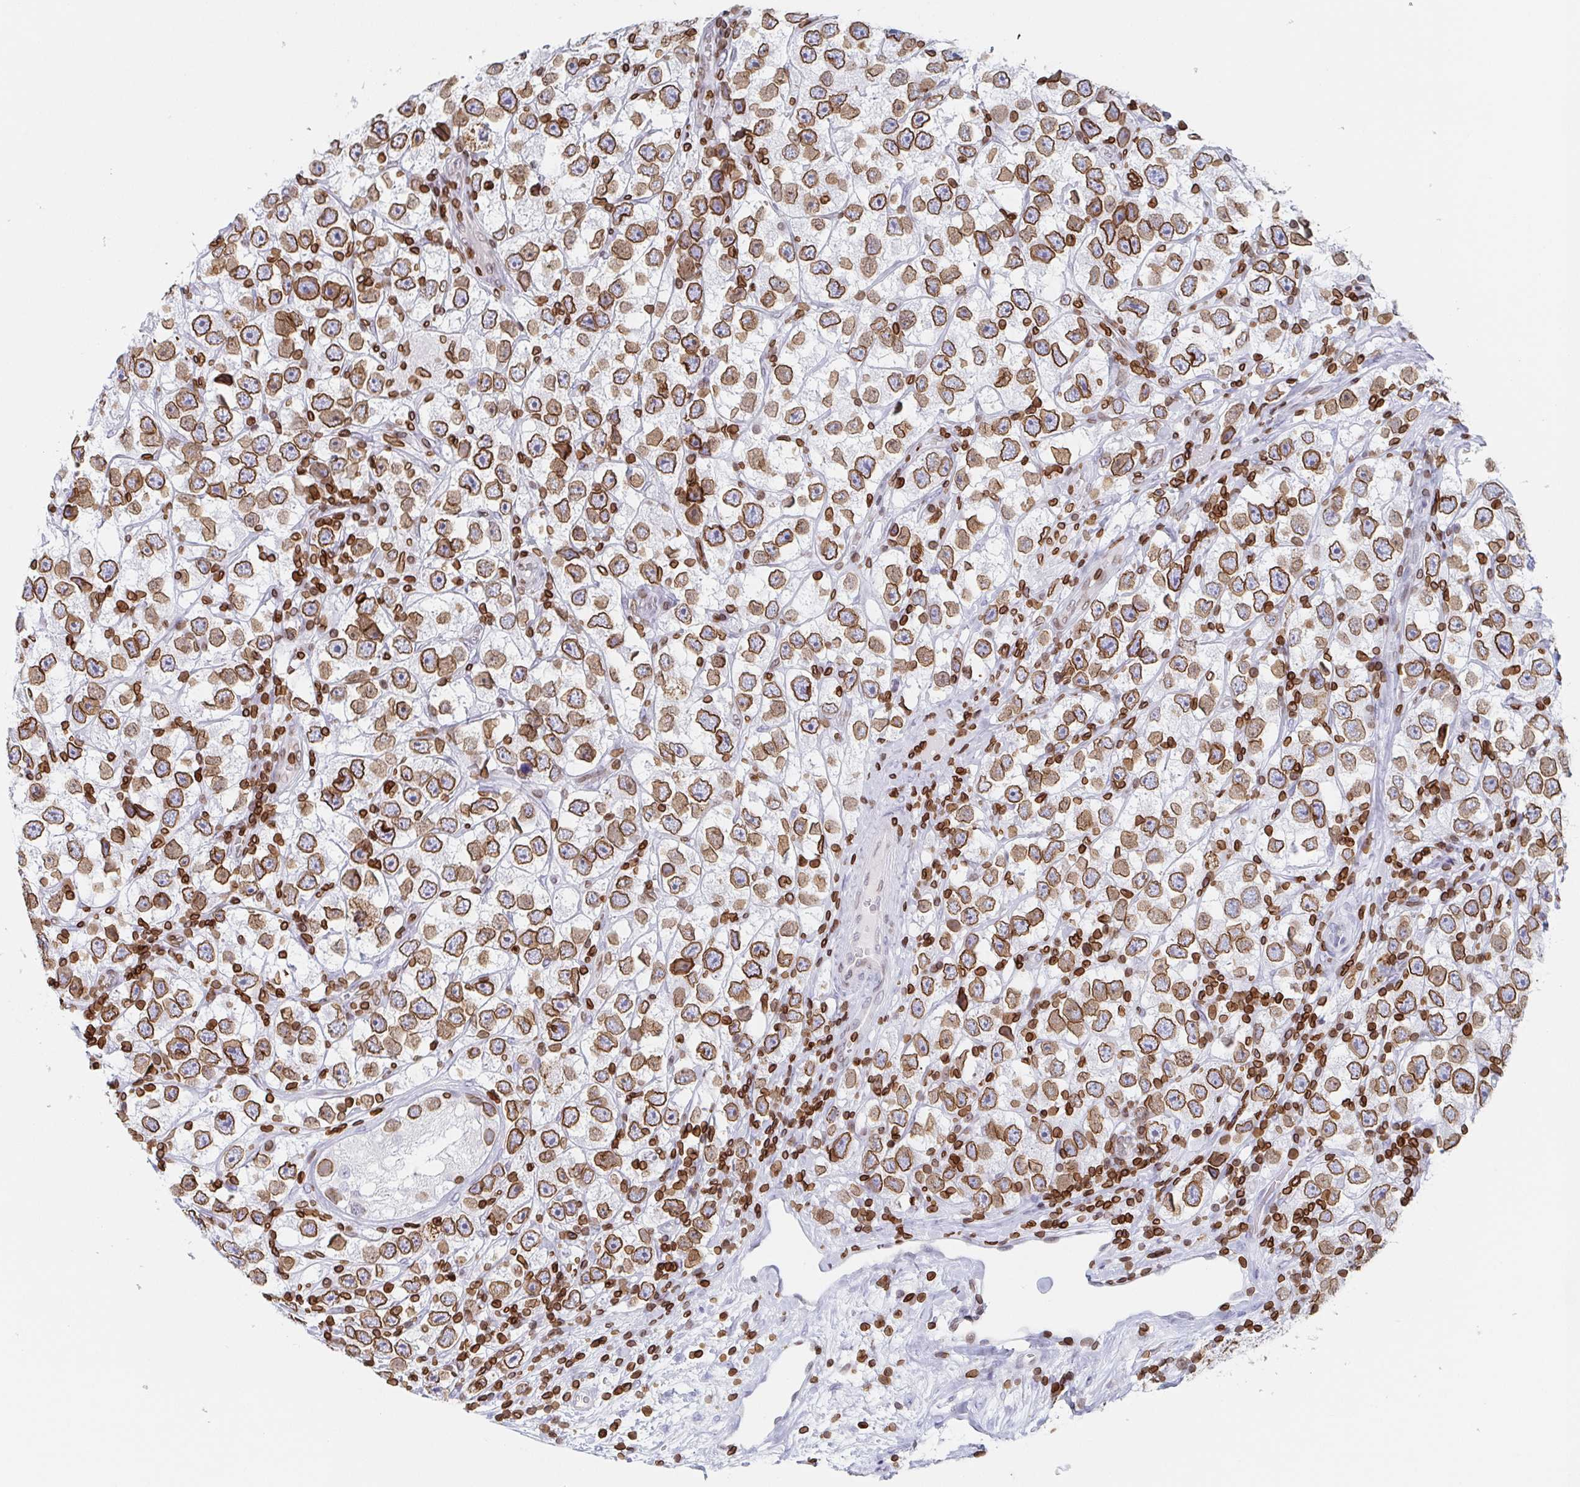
{"staining": {"intensity": "moderate", "quantity": ">75%", "location": "cytoplasmic/membranous,nuclear"}, "tissue": "testis cancer", "cell_type": "Tumor cells", "image_type": "cancer", "snomed": [{"axis": "morphology", "description": "Seminoma, NOS"}, {"axis": "topography", "description": "Testis"}], "caption": "Seminoma (testis) stained for a protein demonstrates moderate cytoplasmic/membranous and nuclear positivity in tumor cells.", "gene": "BTBD7", "patient": {"sex": "male", "age": 26}}